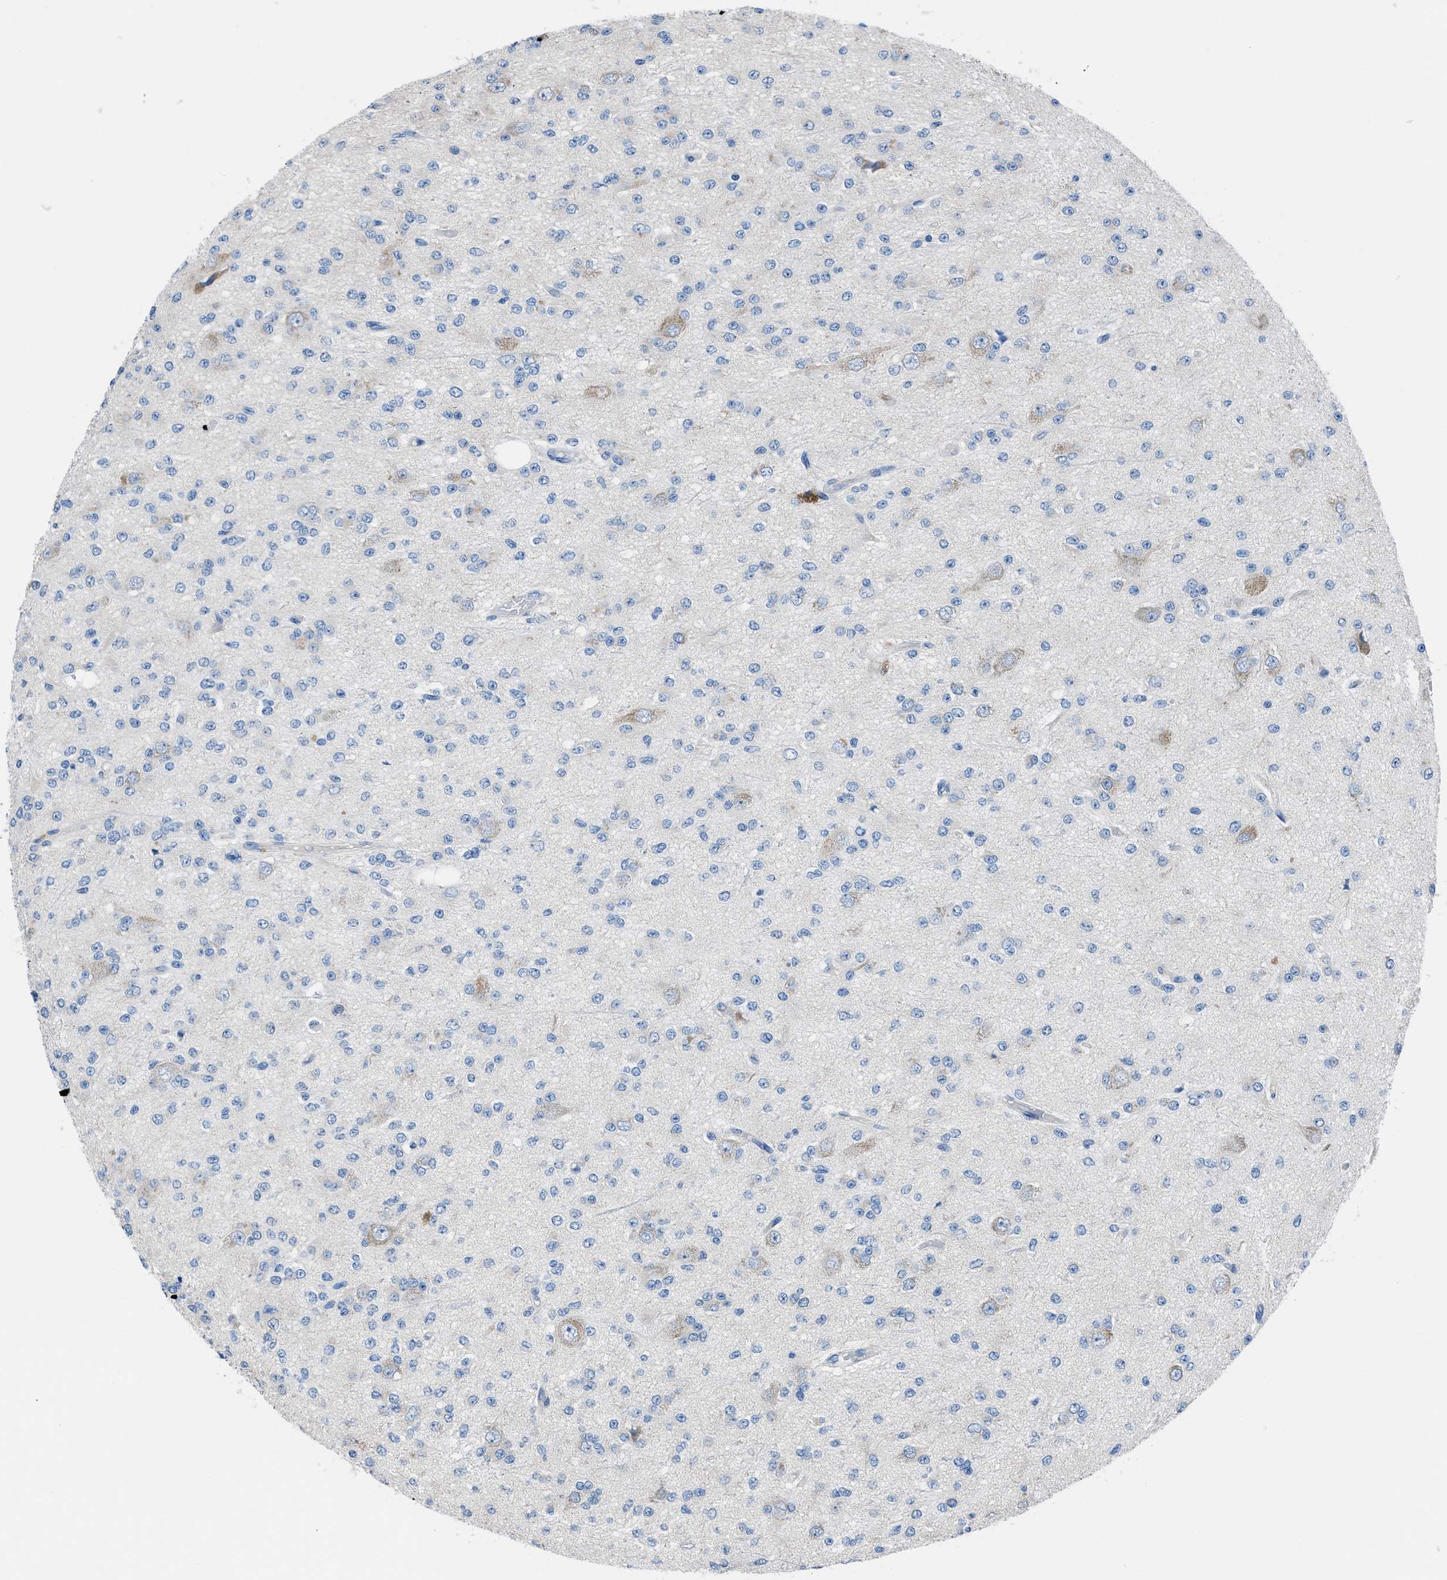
{"staining": {"intensity": "negative", "quantity": "none", "location": "none"}, "tissue": "glioma", "cell_type": "Tumor cells", "image_type": "cancer", "snomed": [{"axis": "morphology", "description": "Glioma, malignant, Low grade"}, {"axis": "topography", "description": "Brain"}], "caption": "Immunohistochemistry of low-grade glioma (malignant) demonstrates no expression in tumor cells. Brightfield microscopy of immunohistochemistry stained with DAB (3,3'-diaminobenzidine) (brown) and hematoxylin (blue), captured at high magnification.", "gene": "ITPR1", "patient": {"sex": "male", "age": 38}}